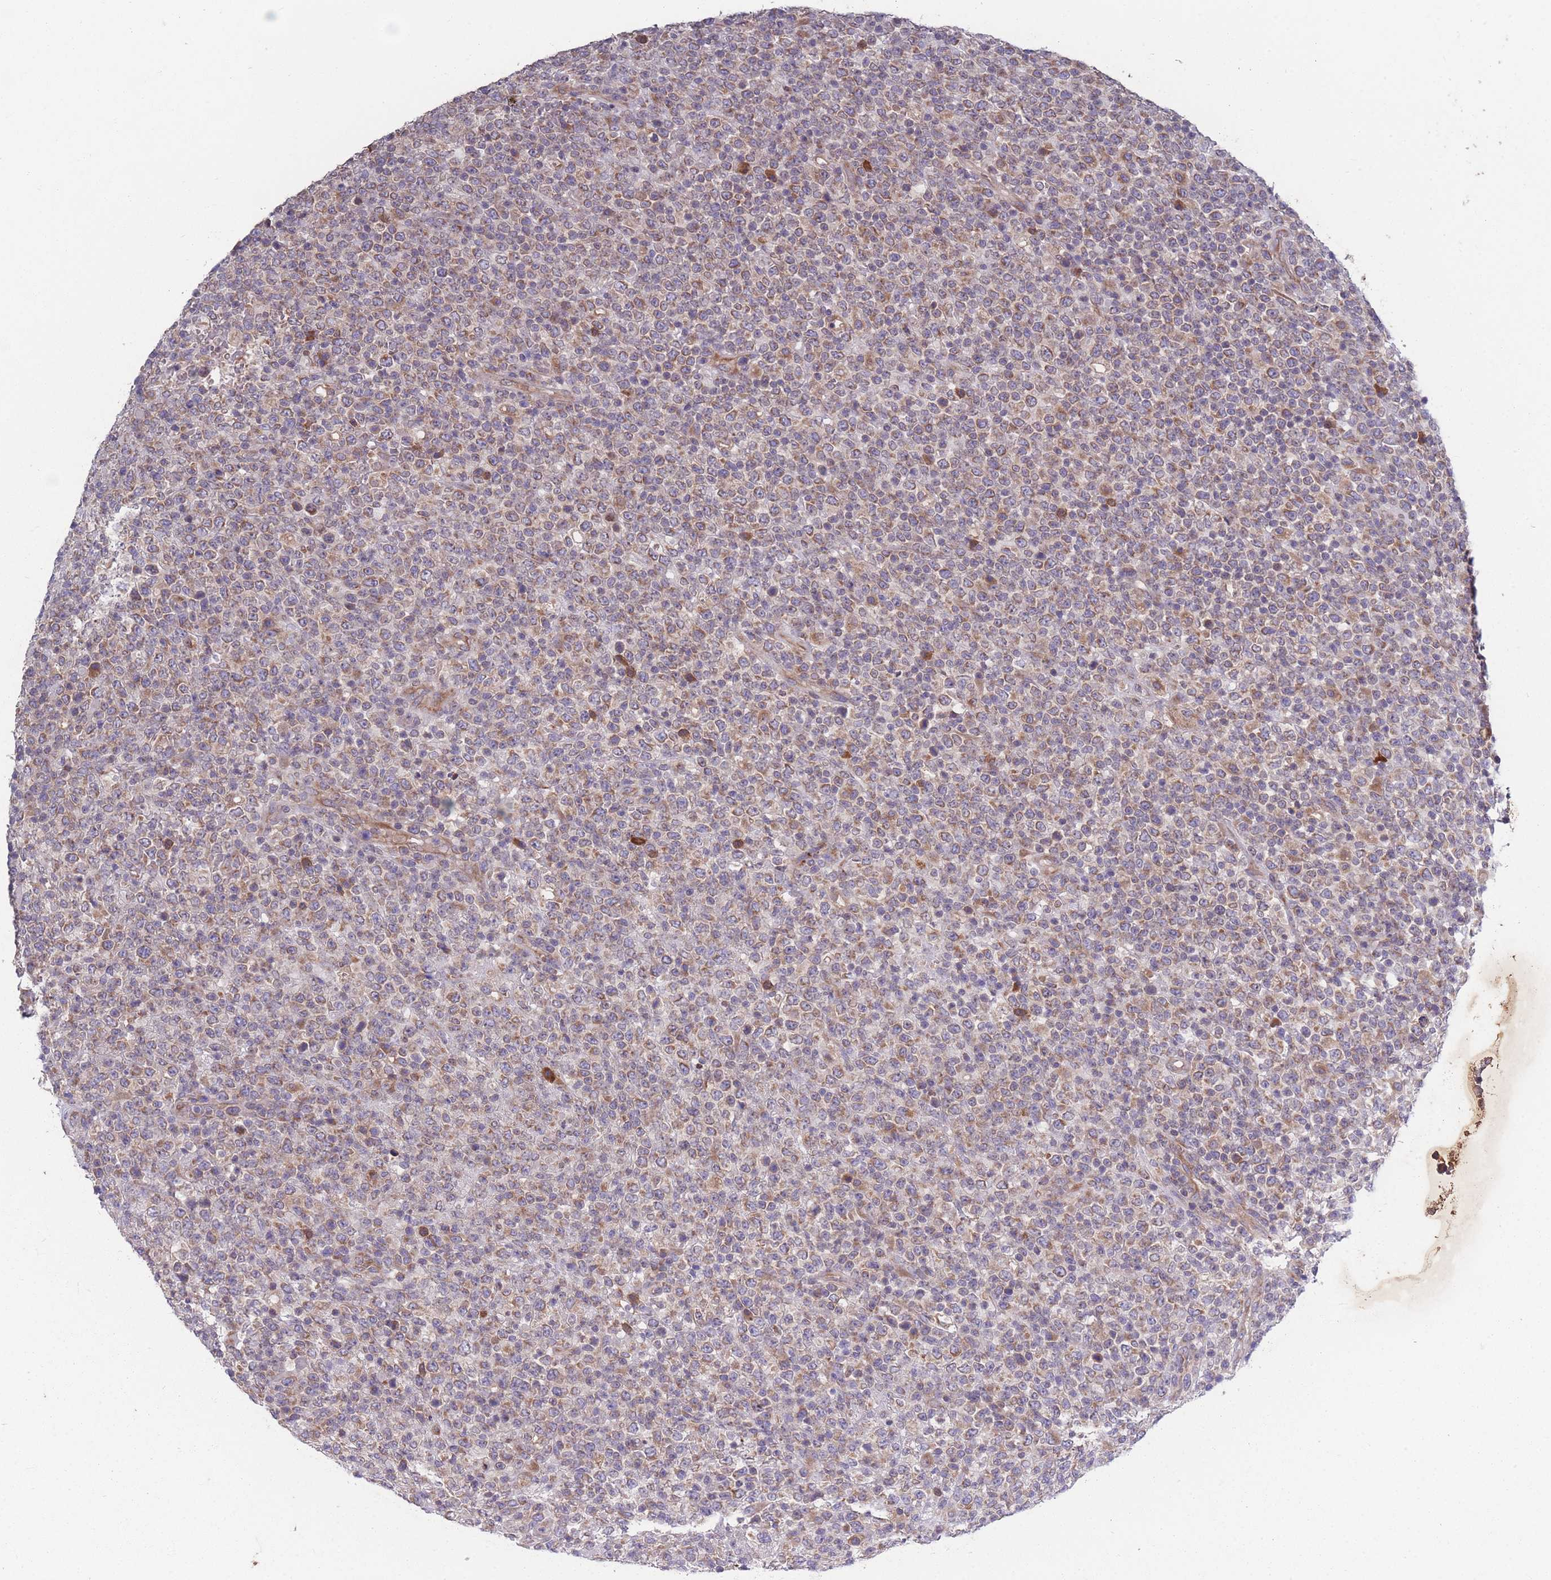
{"staining": {"intensity": "moderate", "quantity": ">75%", "location": "cytoplasmic/membranous"}, "tissue": "lymphoma", "cell_type": "Tumor cells", "image_type": "cancer", "snomed": [{"axis": "morphology", "description": "Malignant lymphoma, non-Hodgkin's type, High grade"}, {"axis": "topography", "description": "Colon"}], "caption": "Immunohistochemistry of high-grade malignant lymphoma, non-Hodgkin's type exhibits medium levels of moderate cytoplasmic/membranous positivity in about >75% of tumor cells. (IHC, brightfield microscopy, high magnification).", "gene": "STIM2", "patient": {"sex": "female", "age": 53}}